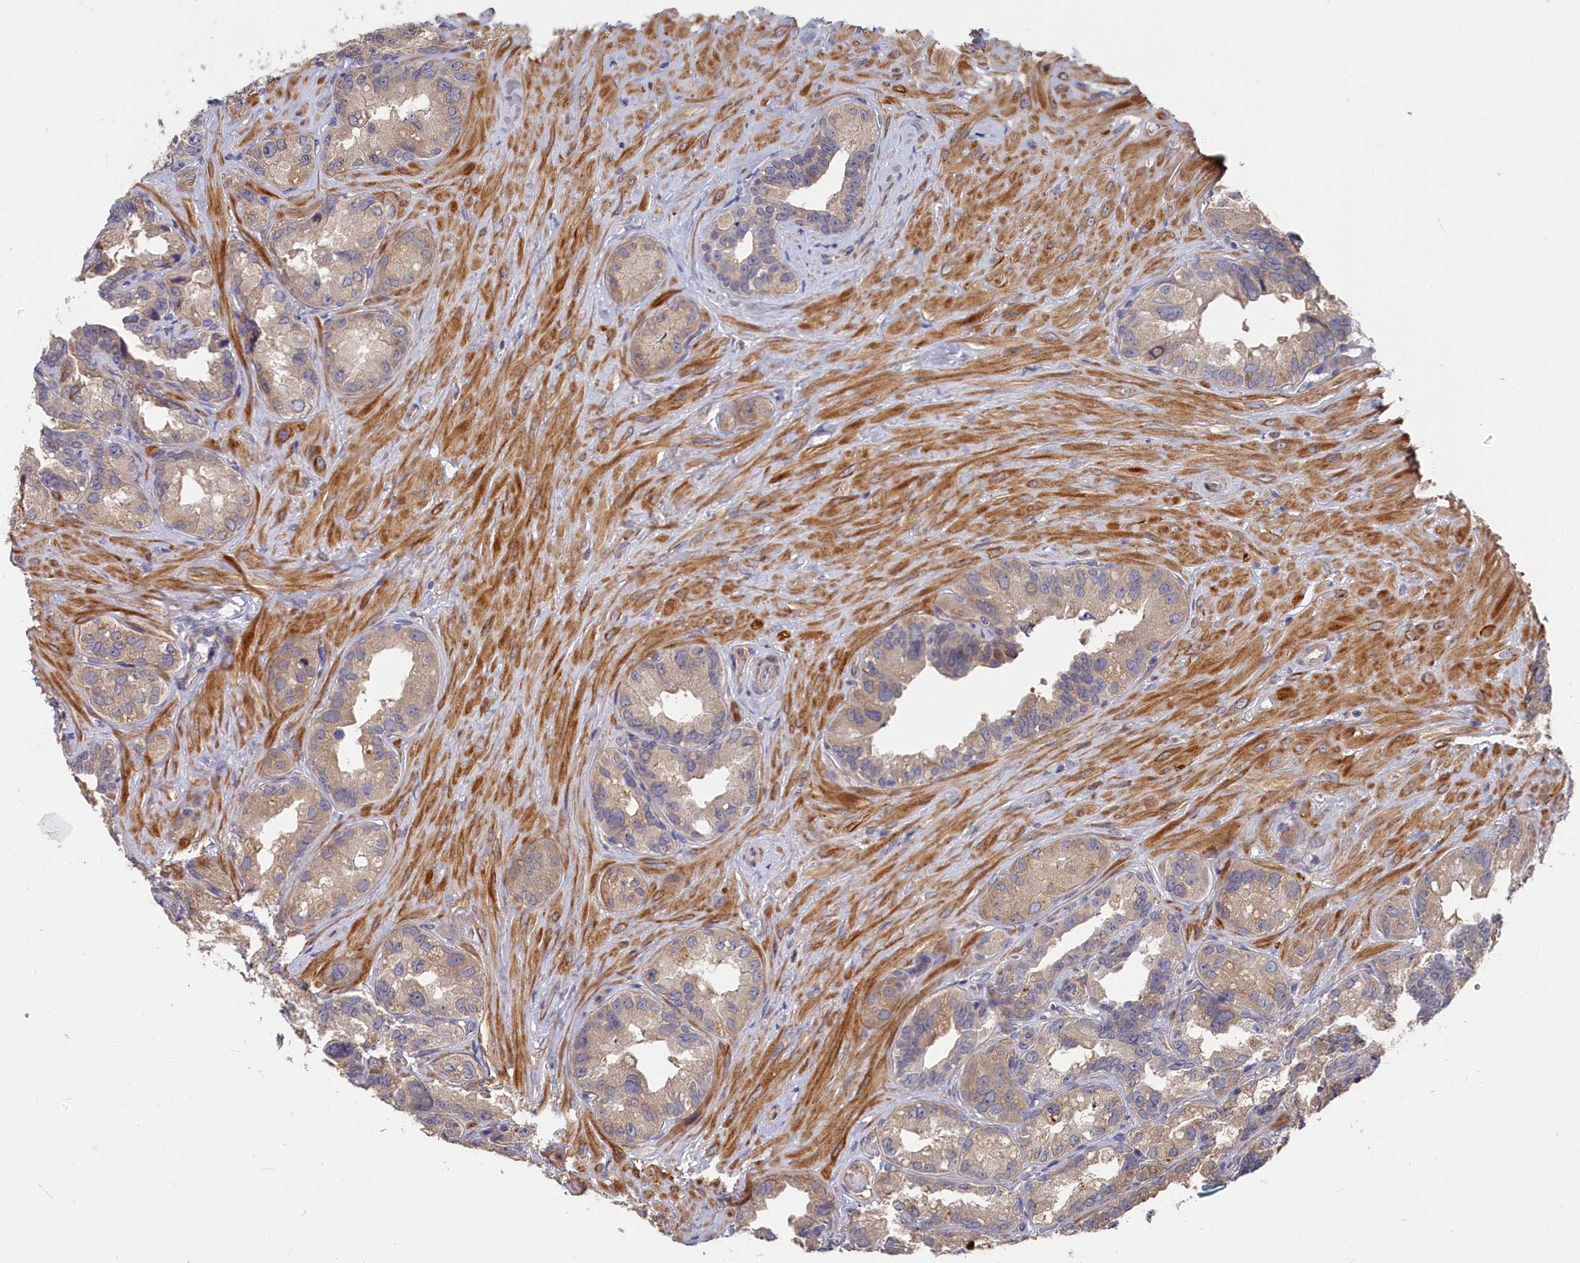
{"staining": {"intensity": "moderate", "quantity": "<25%", "location": "cytoplasmic/membranous,nuclear"}, "tissue": "seminal vesicle", "cell_type": "Glandular cells", "image_type": "normal", "snomed": [{"axis": "morphology", "description": "Normal tissue, NOS"}, {"axis": "topography", "description": "Seminal veicle"}, {"axis": "topography", "description": "Peripheral nerve tissue"}], "caption": "Protein analysis of normal seminal vesicle shows moderate cytoplasmic/membranous,nuclear staining in approximately <25% of glandular cells.", "gene": "CYB5D2", "patient": {"sex": "male", "age": 67}}